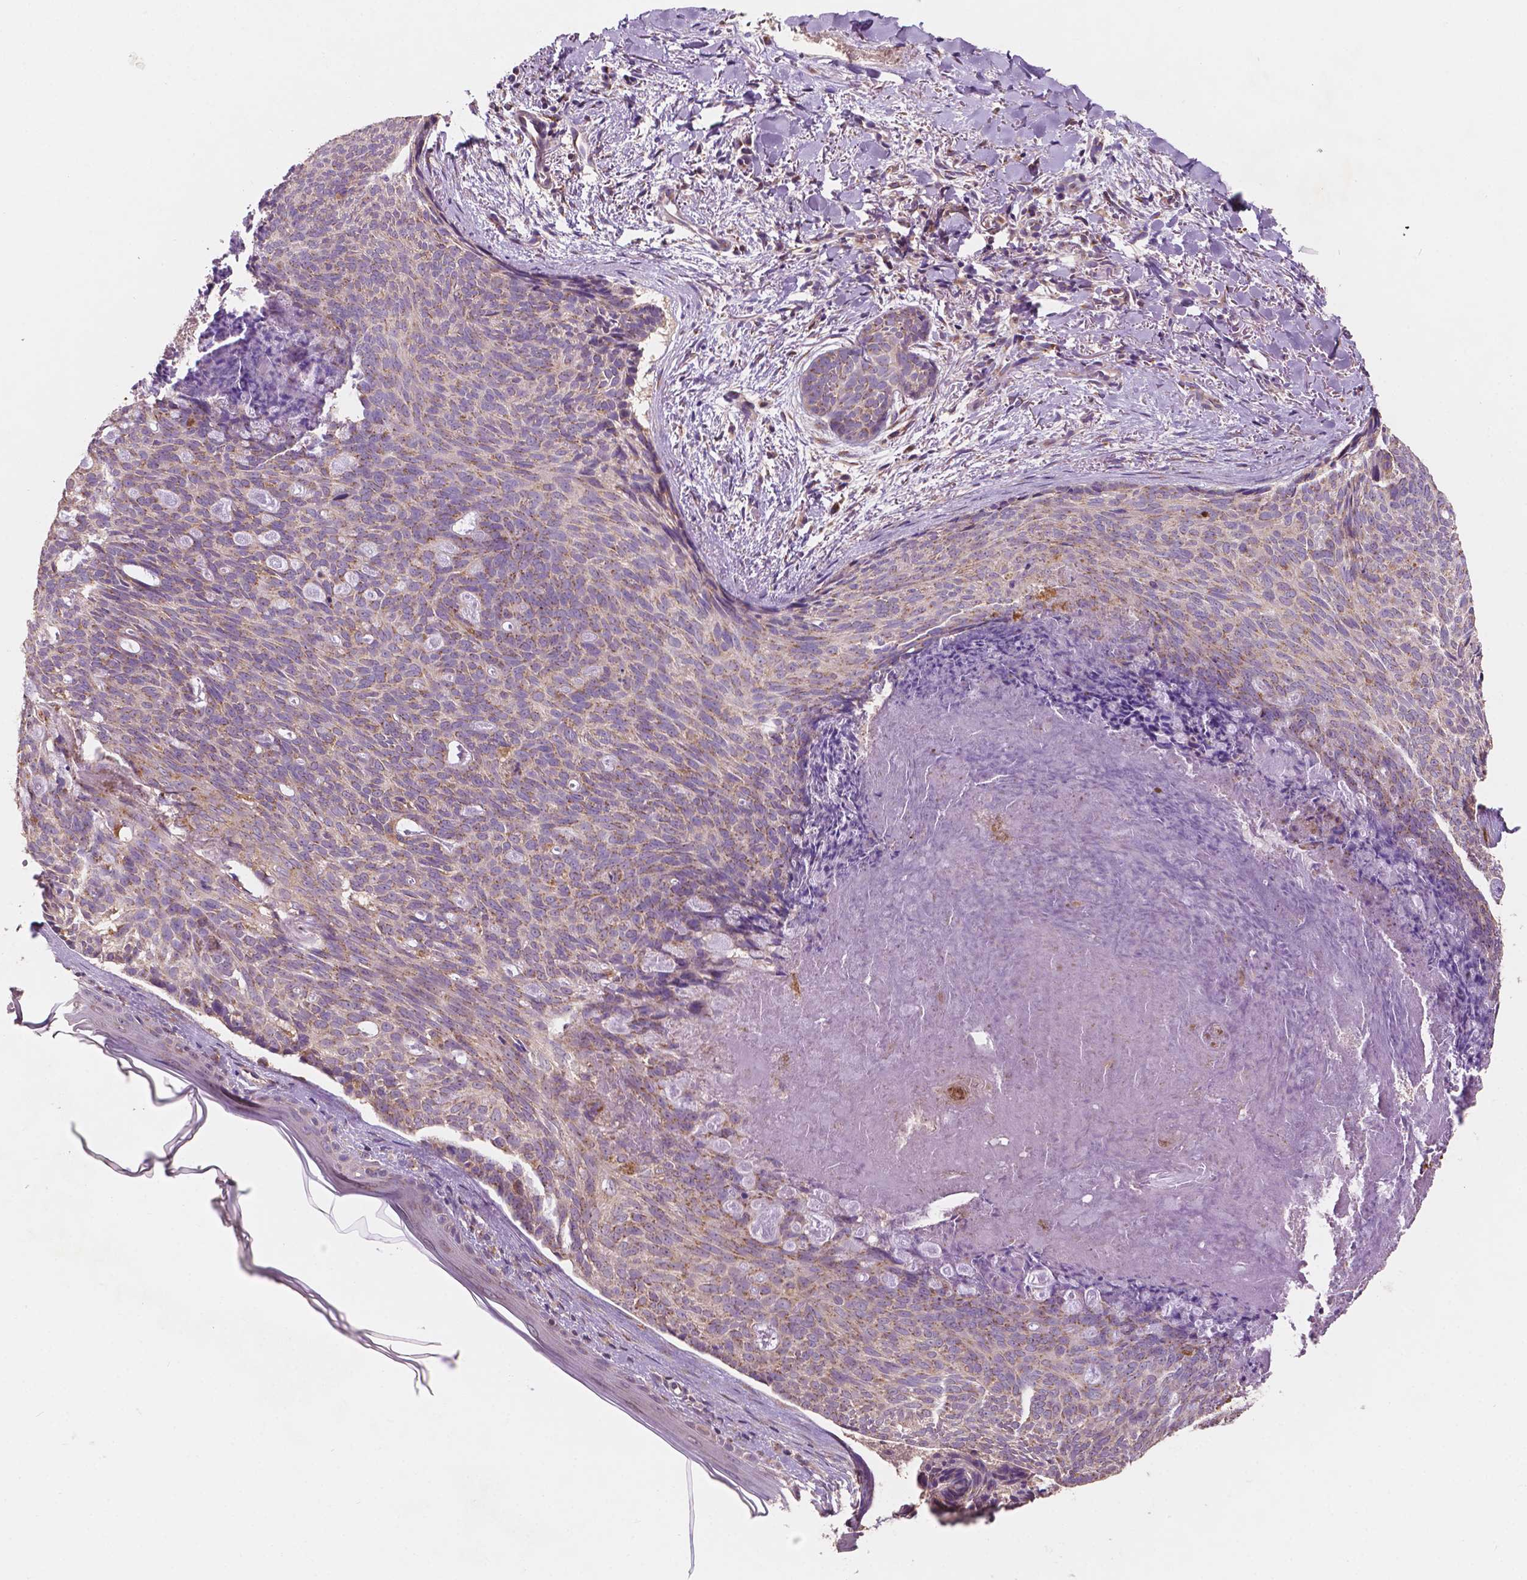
{"staining": {"intensity": "moderate", "quantity": "<25%", "location": "cytoplasmic/membranous"}, "tissue": "skin cancer", "cell_type": "Tumor cells", "image_type": "cancer", "snomed": [{"axis": "morphology", "description": "Basal cell carcinoma"}, {"axis": "topography", "description": "Skin"}], "caption": "Protein staining demonstrates moderate cytoplasmic/membranous staining in about <25% of tumor cells in skin basal cell carcinoma.", "gene": "CHPT1", "patient": {"sex": "female", "age": 82}}